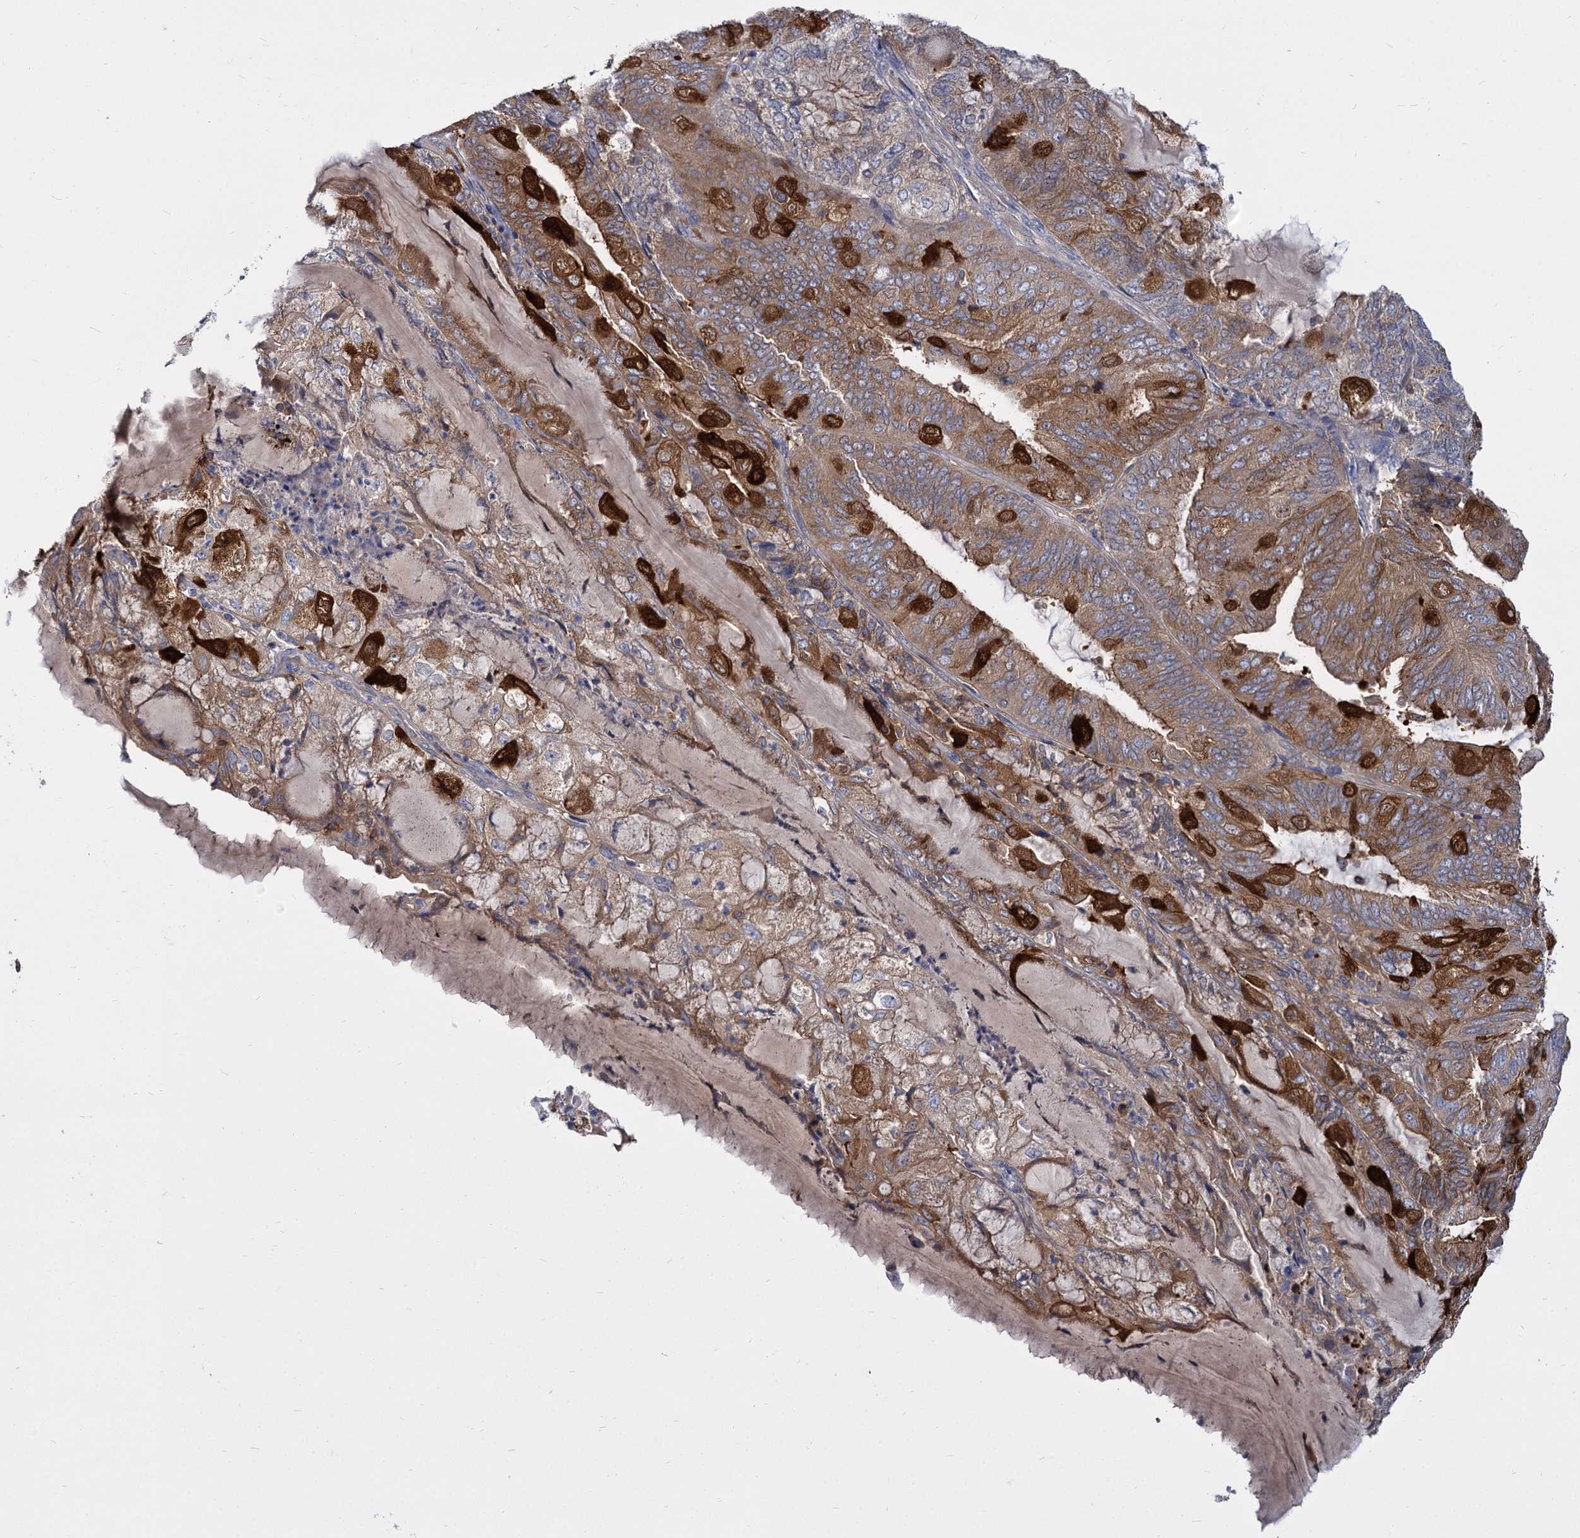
{"staining": {"intensity": "moderate", "quantity": ">75%", "location": "cytoplasmic/membranous"}, "tissue": "endometrial cancer", "cell_type": "Tumor cells", "image_type": "cancer", "snomed": [{"axis": "morphology", "description": "Adenocarcinoma, NOS"}, {"axis": "topography", "description": "Endometrium"}], "caption": "IHC photomicrograph of endometrial adenocarcinoma stained for a protein (brown), which demonstrates medium levels of moderate cytoplasmic/membranous expression in approximately >75% of tumor cells.", "gene": "GCLC", "patient": {"sex": "female", "age": 81}}